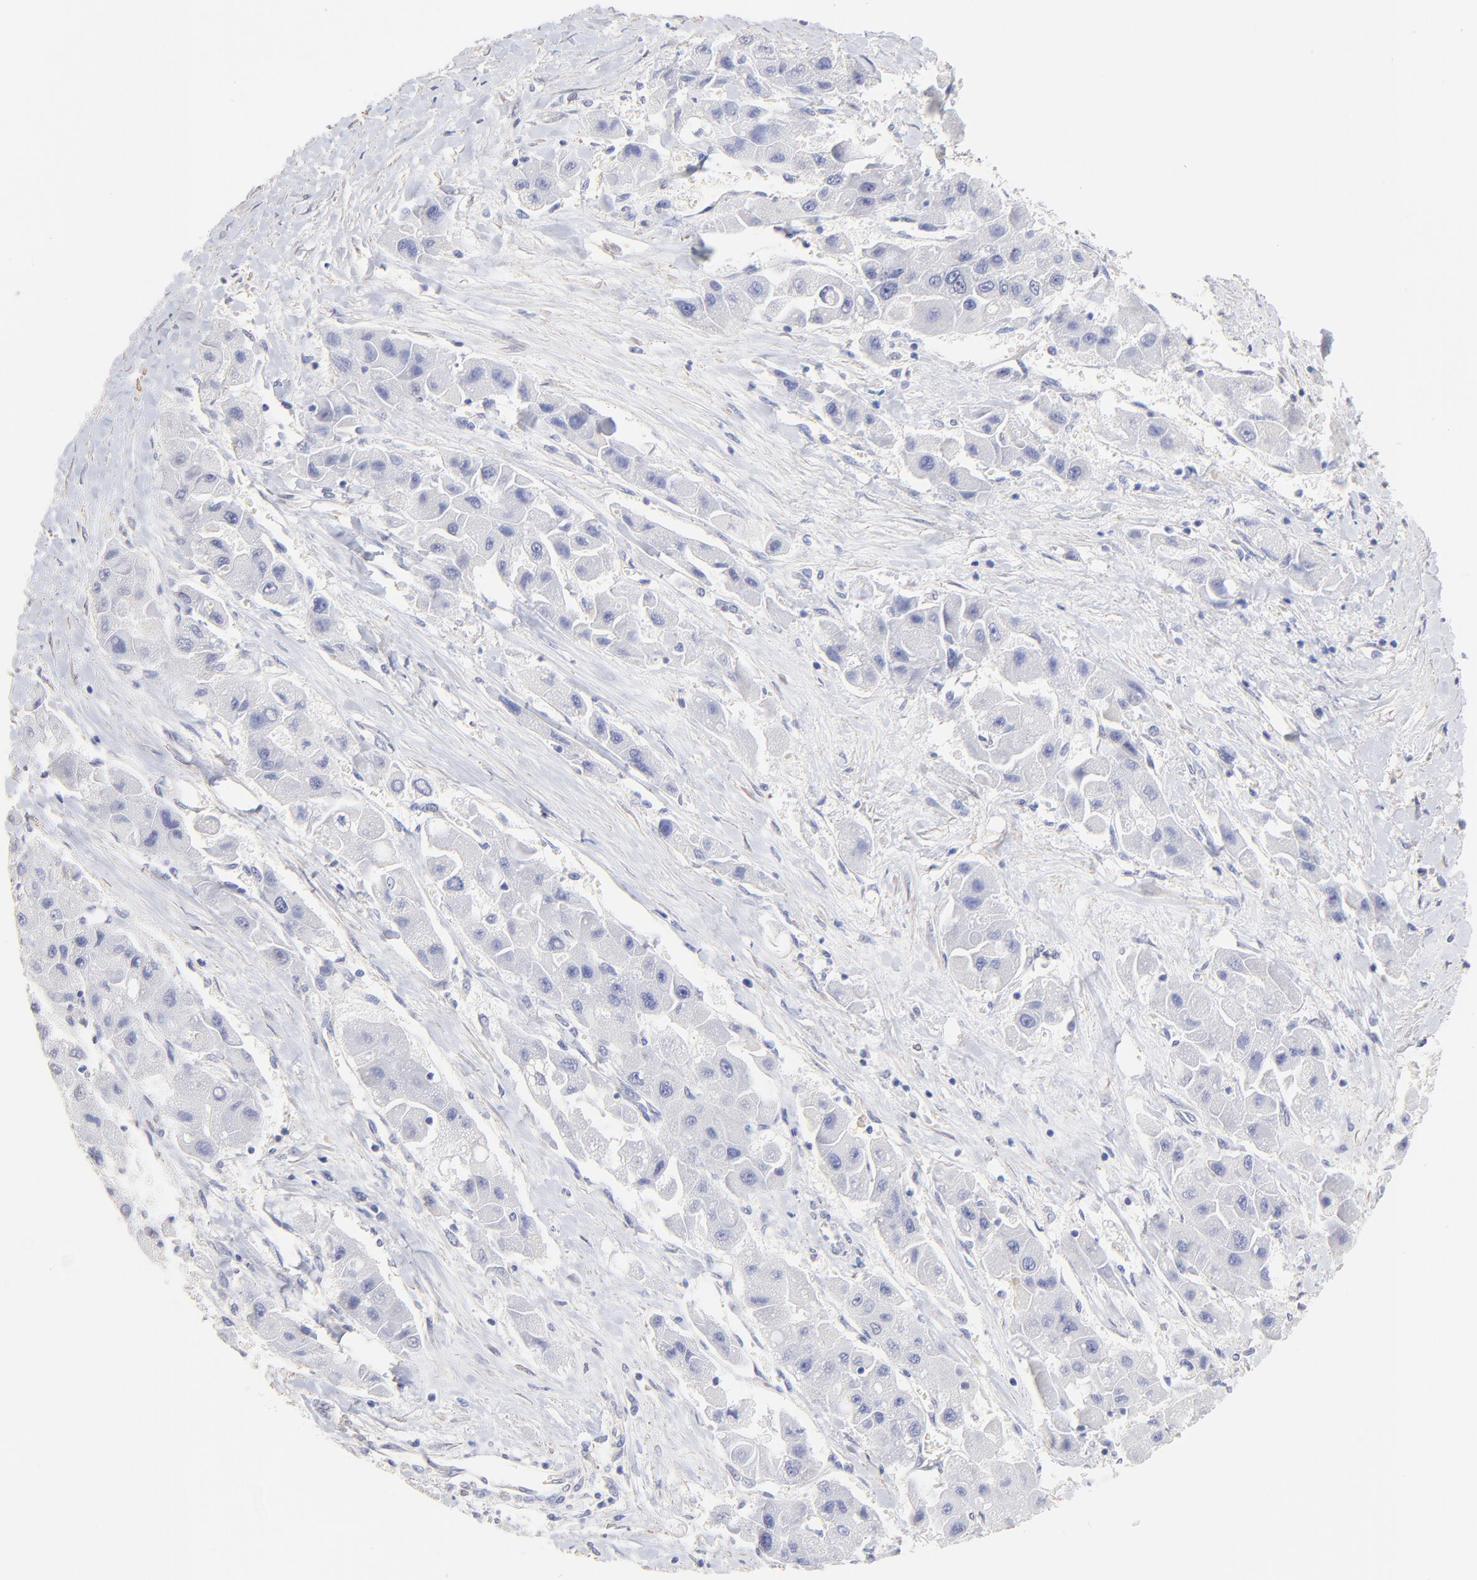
{"staining": {"intensity": "negative", "quantity": "none", "location": "none"}, "tissue": "liver cancer", "cell_type": "Tumor cells", "image_type": "cancer", "snomed": [{"axis": "morphology", "description": "Carcinoma, Hepatocellular, NOS"}, {"axis": "topography", "description": "Liver"}], "caption": "DAB (3,3'-diaminobenzidine) immunohistochemical staining of liver cancer reveals no significant positivity in tumor cells.", "gene": "ACTRT1", "patient": {"sex": "male", "age": 24}}